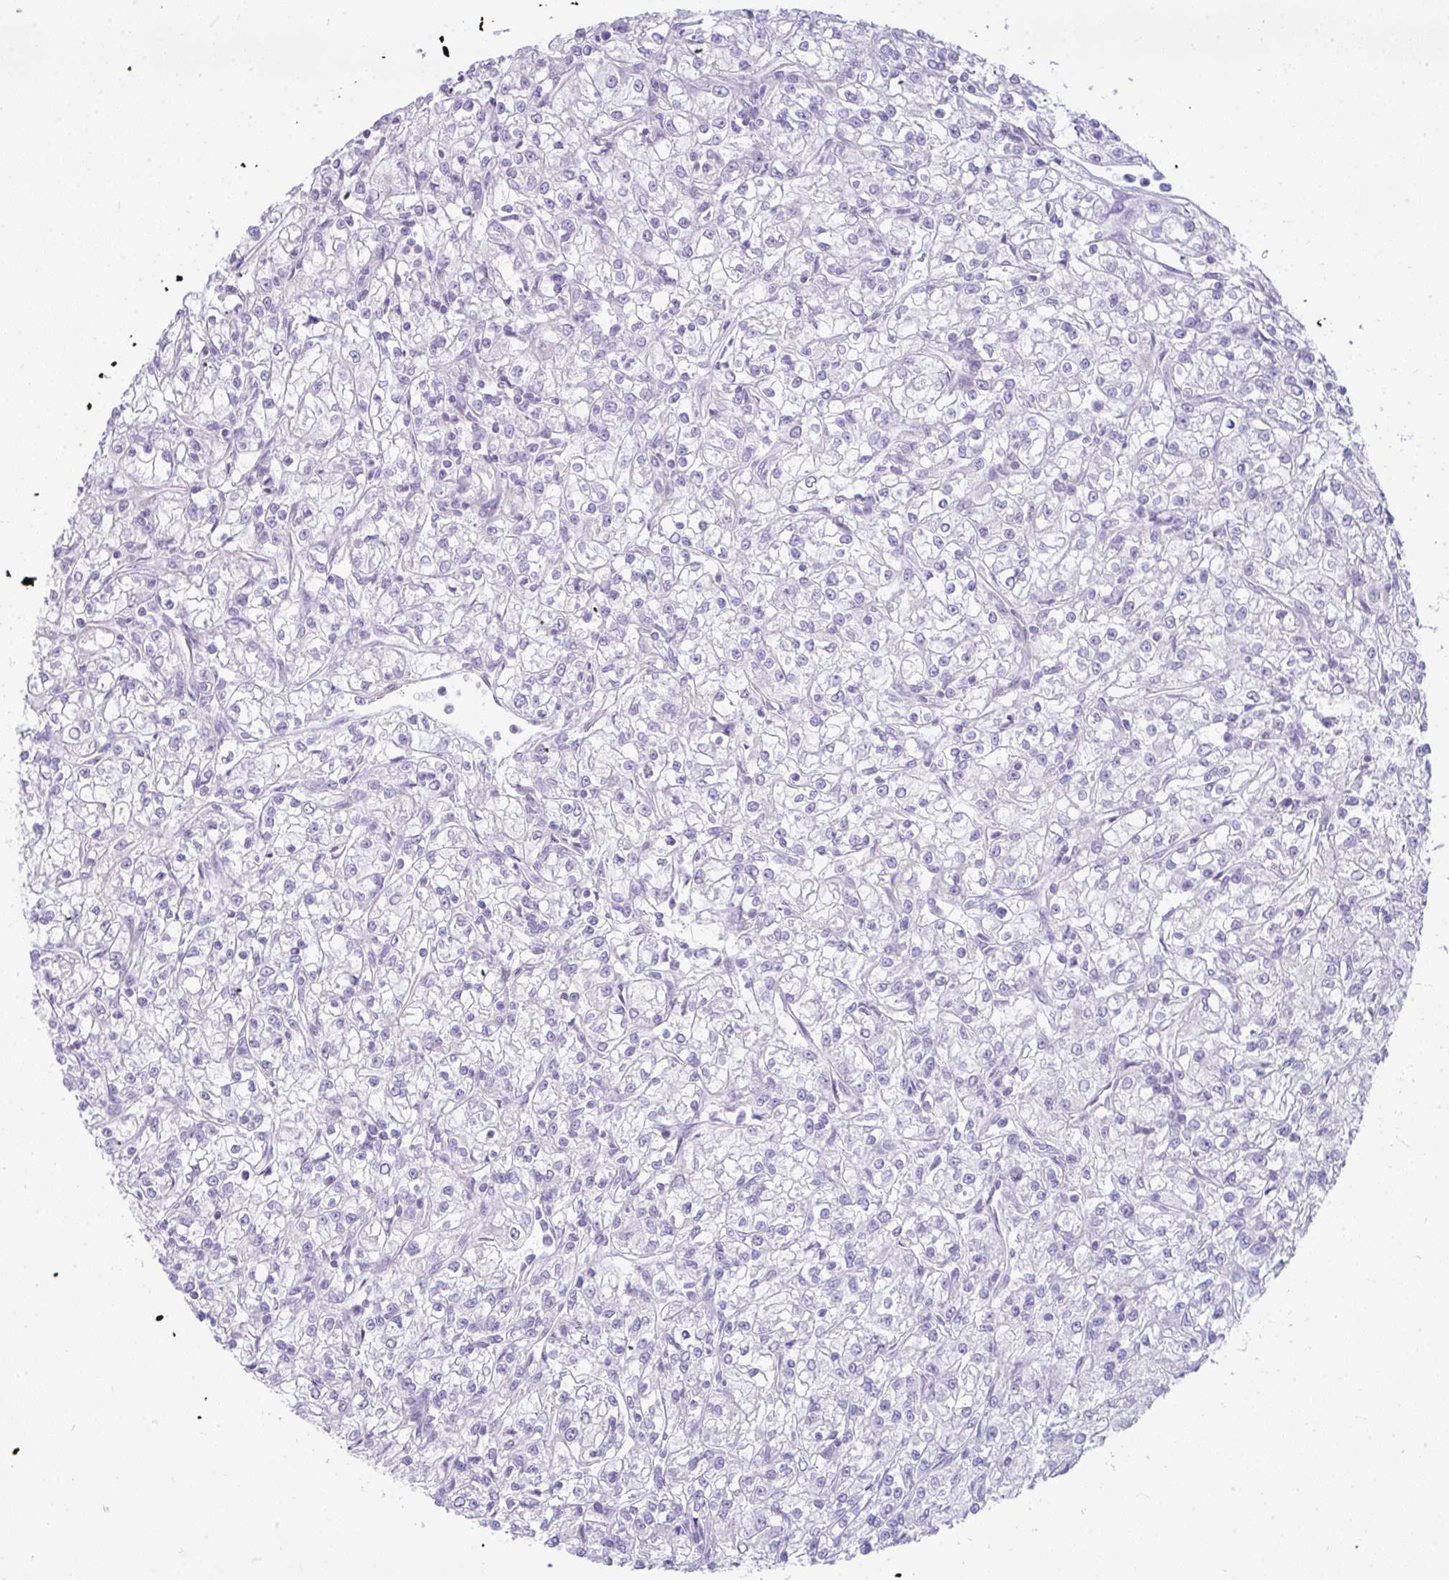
{"staining": {"intensity": "negative", "quantity": "none", "location": "none"}, "tissue": "renal cancer", "cell_type": "Tumor cells", "image_type": "cancer", "snomed": [{"axis": "morphology", "description": "Adenocarcinoma, NOS"}, {"axis": "topography", "description": "Kidney"}], "caption": "IHC micrograph of neoplastic tissue: human adenocarcinoma (renal) stained with DAB displays no significant protein staining in tumor cells.", "gene": "CDRT15", "patient": {"sex": "female", "age": 59}}